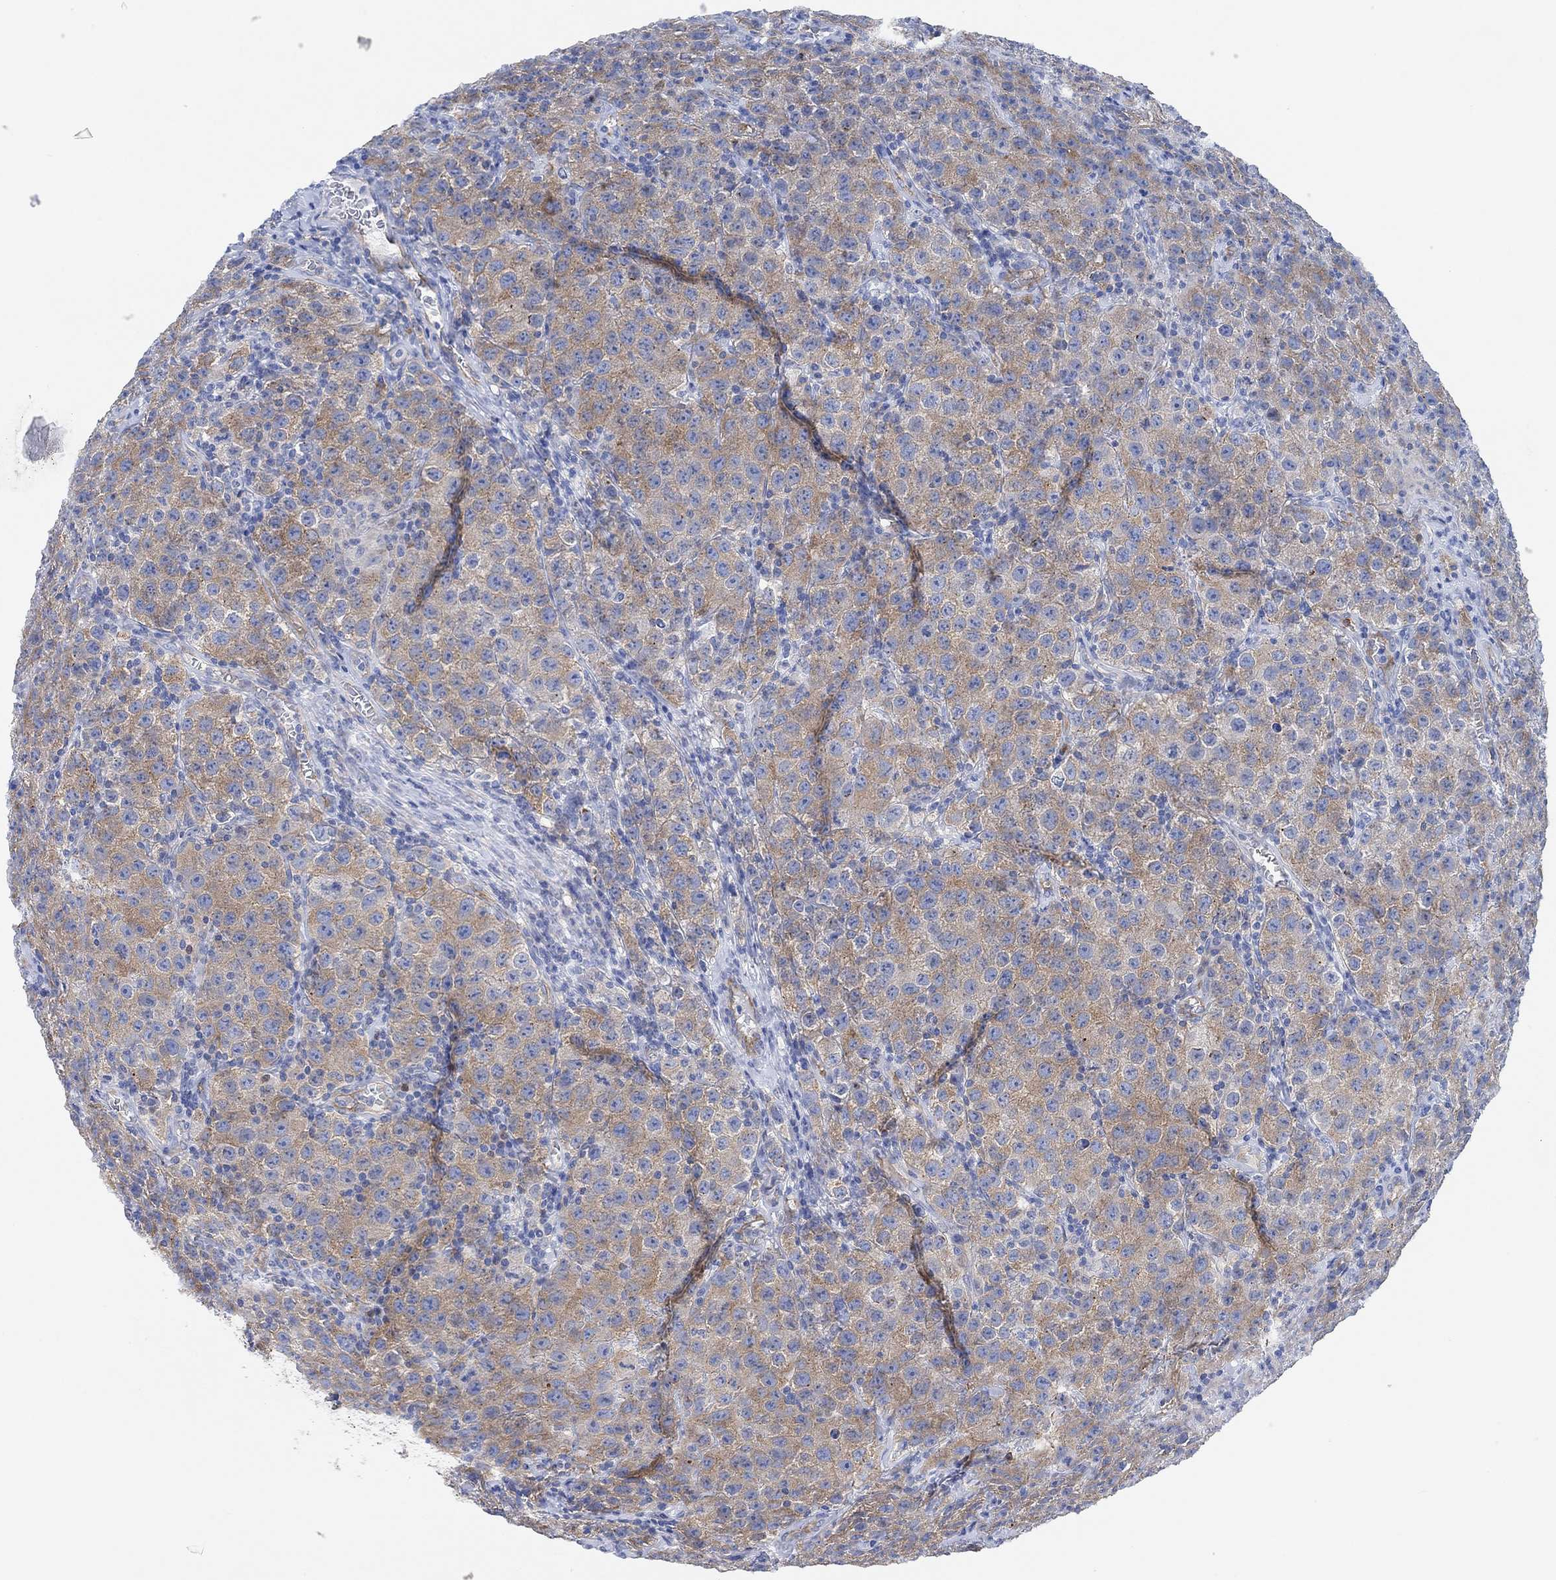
{"staining": {"intensity": "strong", "quantity": "<25%", "location": "cytoplasmic/membranous"}, "tissue": "testis cancer", "cell_type": "Tumor cells", "image_type": "cancer", "snomed": [{"axis": "morphology", "description": "Seminoma, NOS"}, {"axis": "topography", "description": "Testis"}], "caption": "Protein expression by IHC demonstrates strong cytoplasmic/membranous staining in about <25% of tumor cells in testis seminoma.", "gene": "RGS1", "patient": {"sex": "male", "age": 52}}